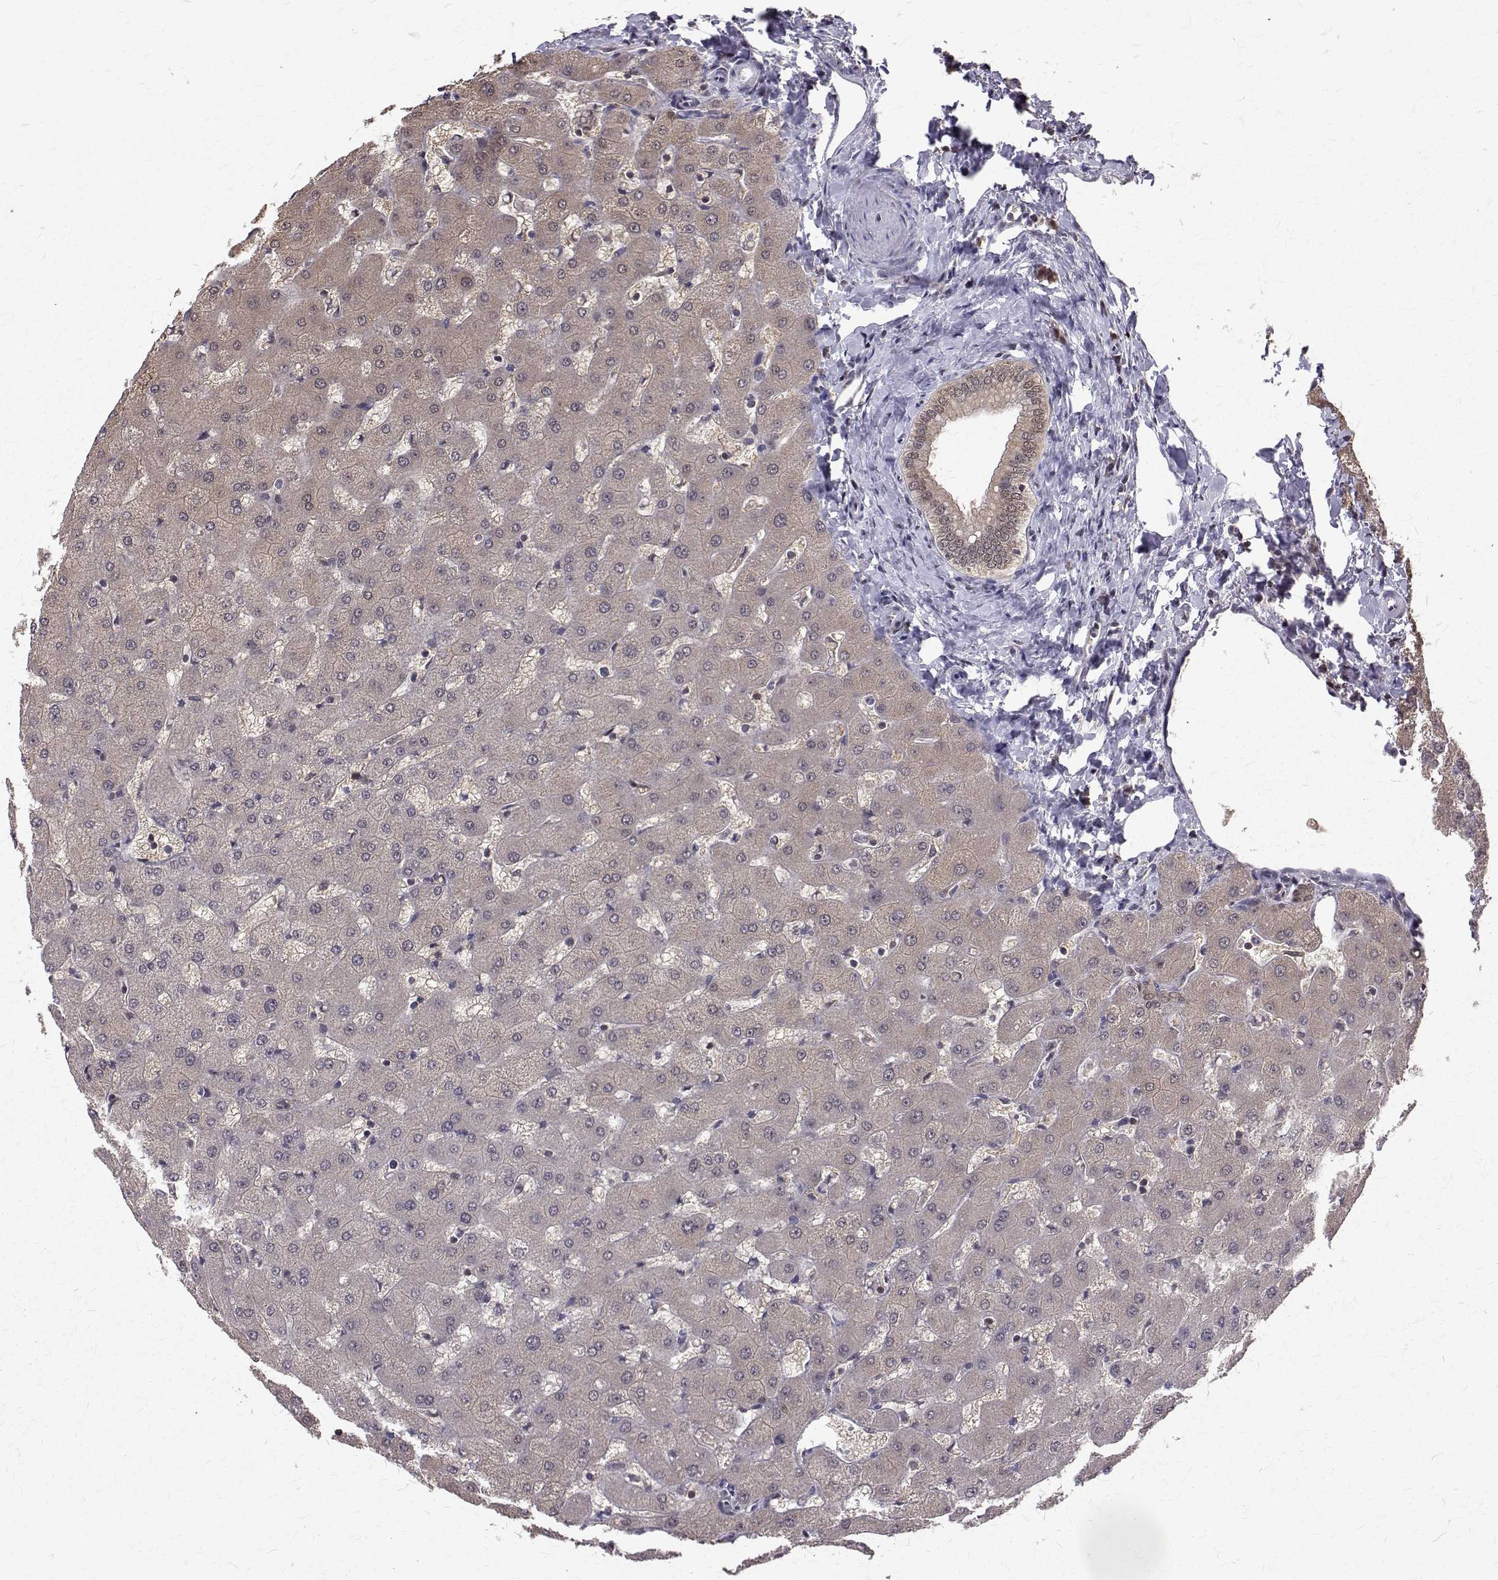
{"staining": {"intensity": "weak", "quantity": ">75%", "location": "cytoplasmic/membranous,nuclear"}, "tissue": "liver", "cell_type": "Cholangiocytes", "image_type": "normal", "snomed": [{"axis": "morphology", "description": "Normal tissue, NOS"}, {"axis": "topography", "description": "Liver"}], "caption": "A low amount of weak cytoplasmic/membranous,nuclear positivity is appreciated in approximately >75% of cholangiocytes in unremarkable liver.", "gene": "NIF3L1", "patient": {"sex": "female", "age": 63}}